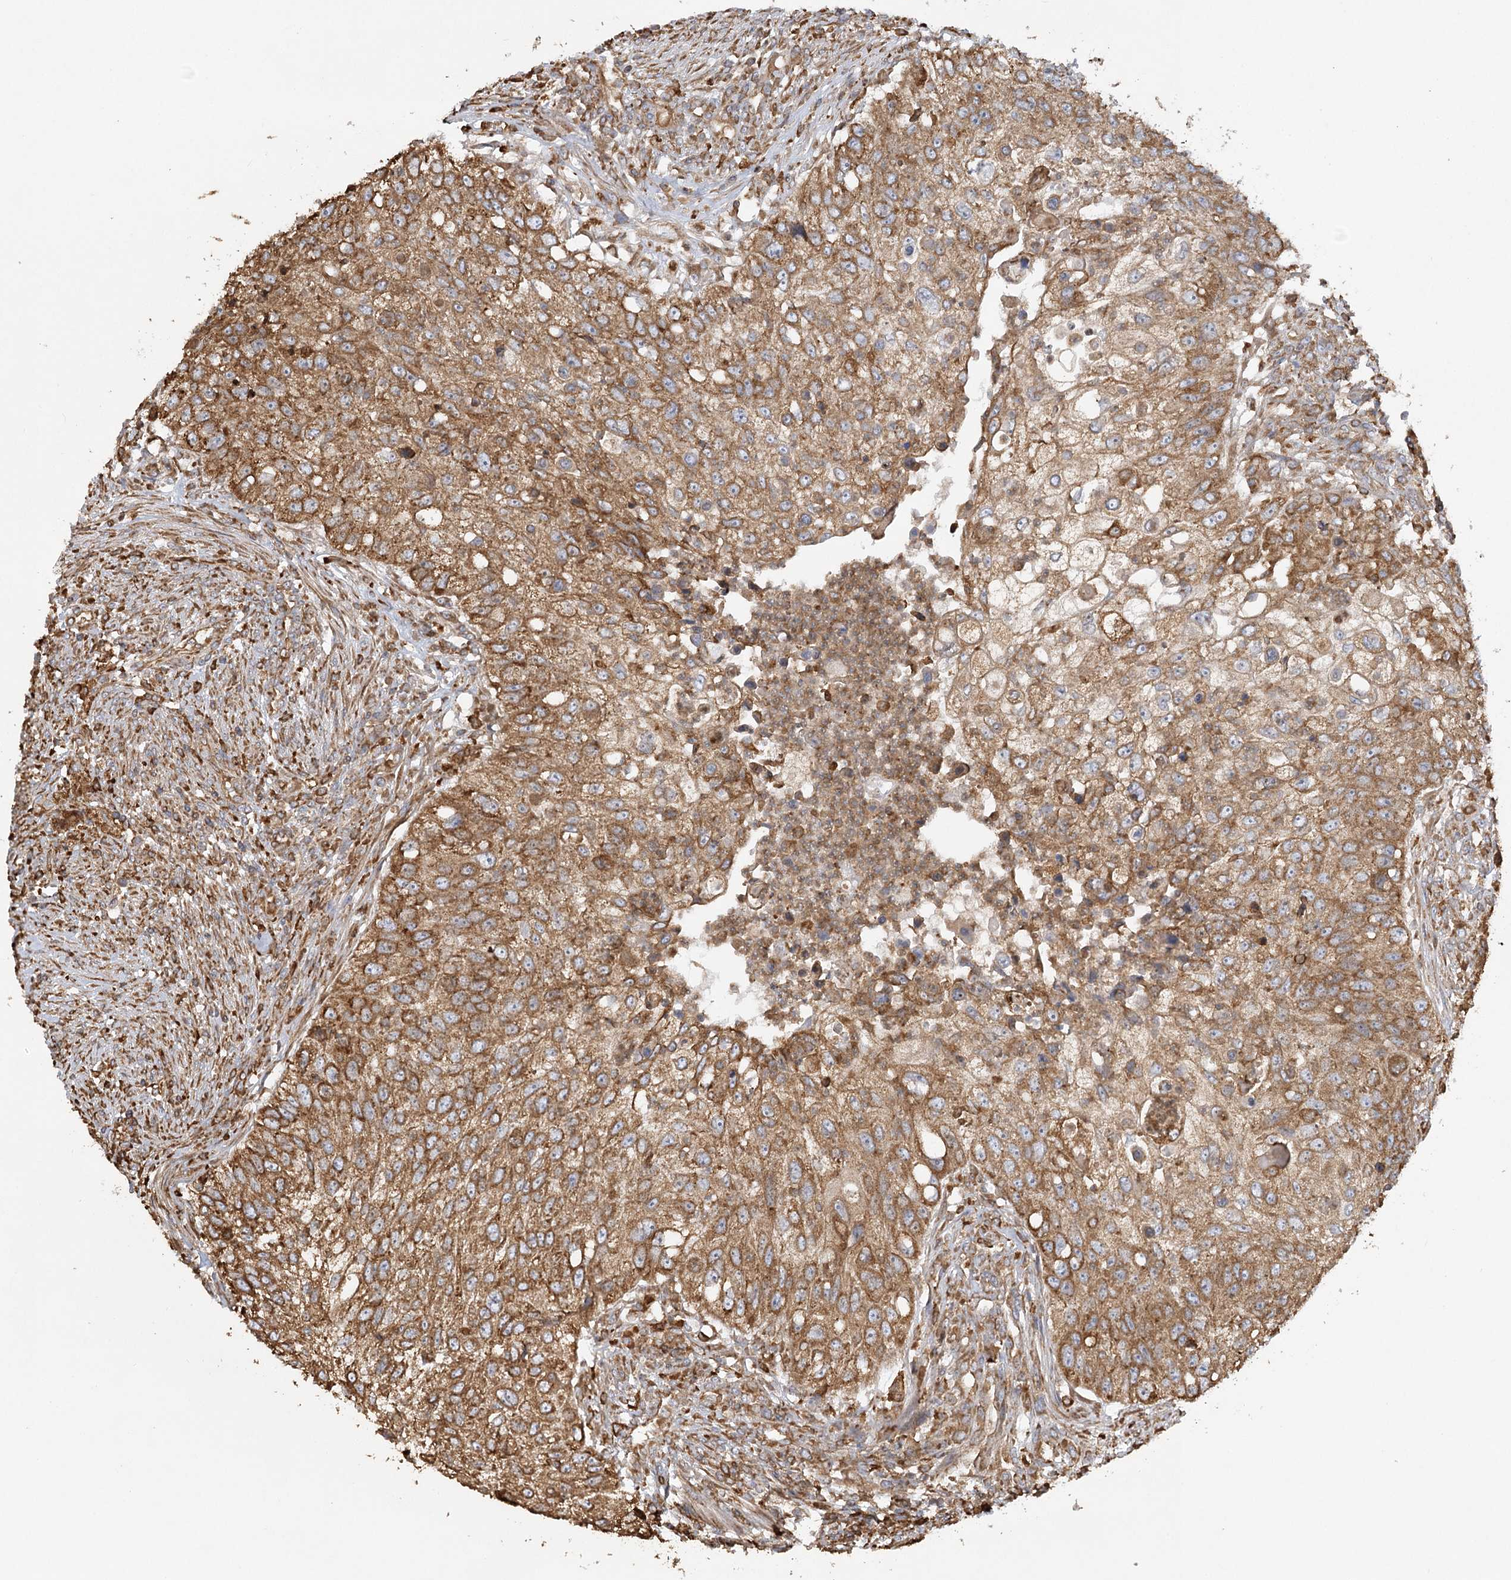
{"staining": {"intensity": "strong", "quantity": ">75%", "location": "cytoplasmic/membranous"}, "tissue": "urothelial cancer", "cell_type": "Tumor cells", "image_type": "cancer", "snomed": [{"axis": "morphology", "description": "Urothelial carcinoma, High grade"}, {"axis": "topography", "description": "Urinary bladder"}], "caption": "Tumor cells exhibit strong cytoplasmic/membranous expression in approximately >75% of cells in urothelial cancer.", "gene": "ACAP2", "patient": {"sex": "female", "age": 60}}